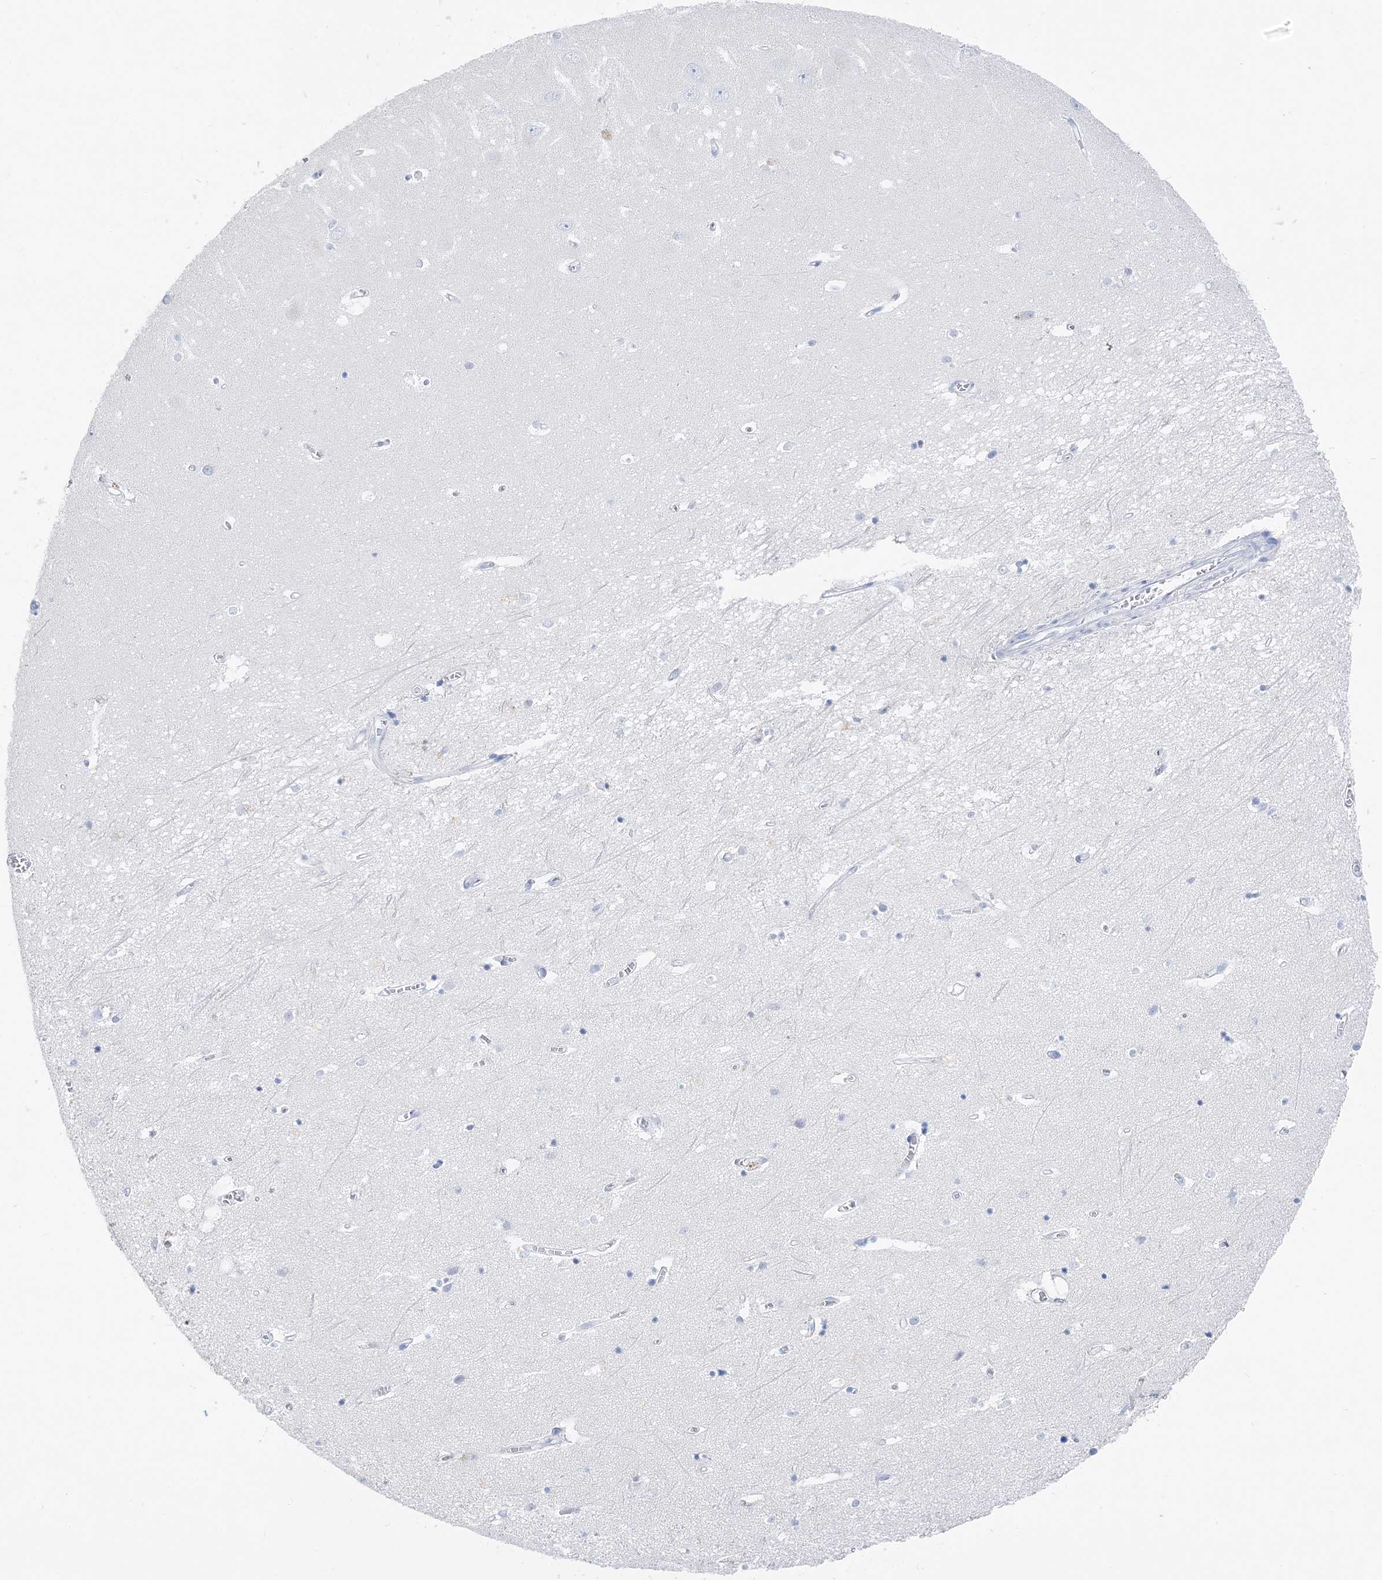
{"staining": {"intensity": "negative", "quantity": "none", "location": "none"}, "tissue": "hippocampus", "cell_type": "Glial cells", "image_type": "normal", "snomed": [{"axis": "morphology", "description": "Normal tissue, NOS"}, {"axis": "topography", "description": "Hippocampus"}], "caption": "Photomicrograph shows no protein positivity in glial cells of normal hippocampus.", "gene": "TSPYL6", "patient": {"sex": "female", "age": 64}}